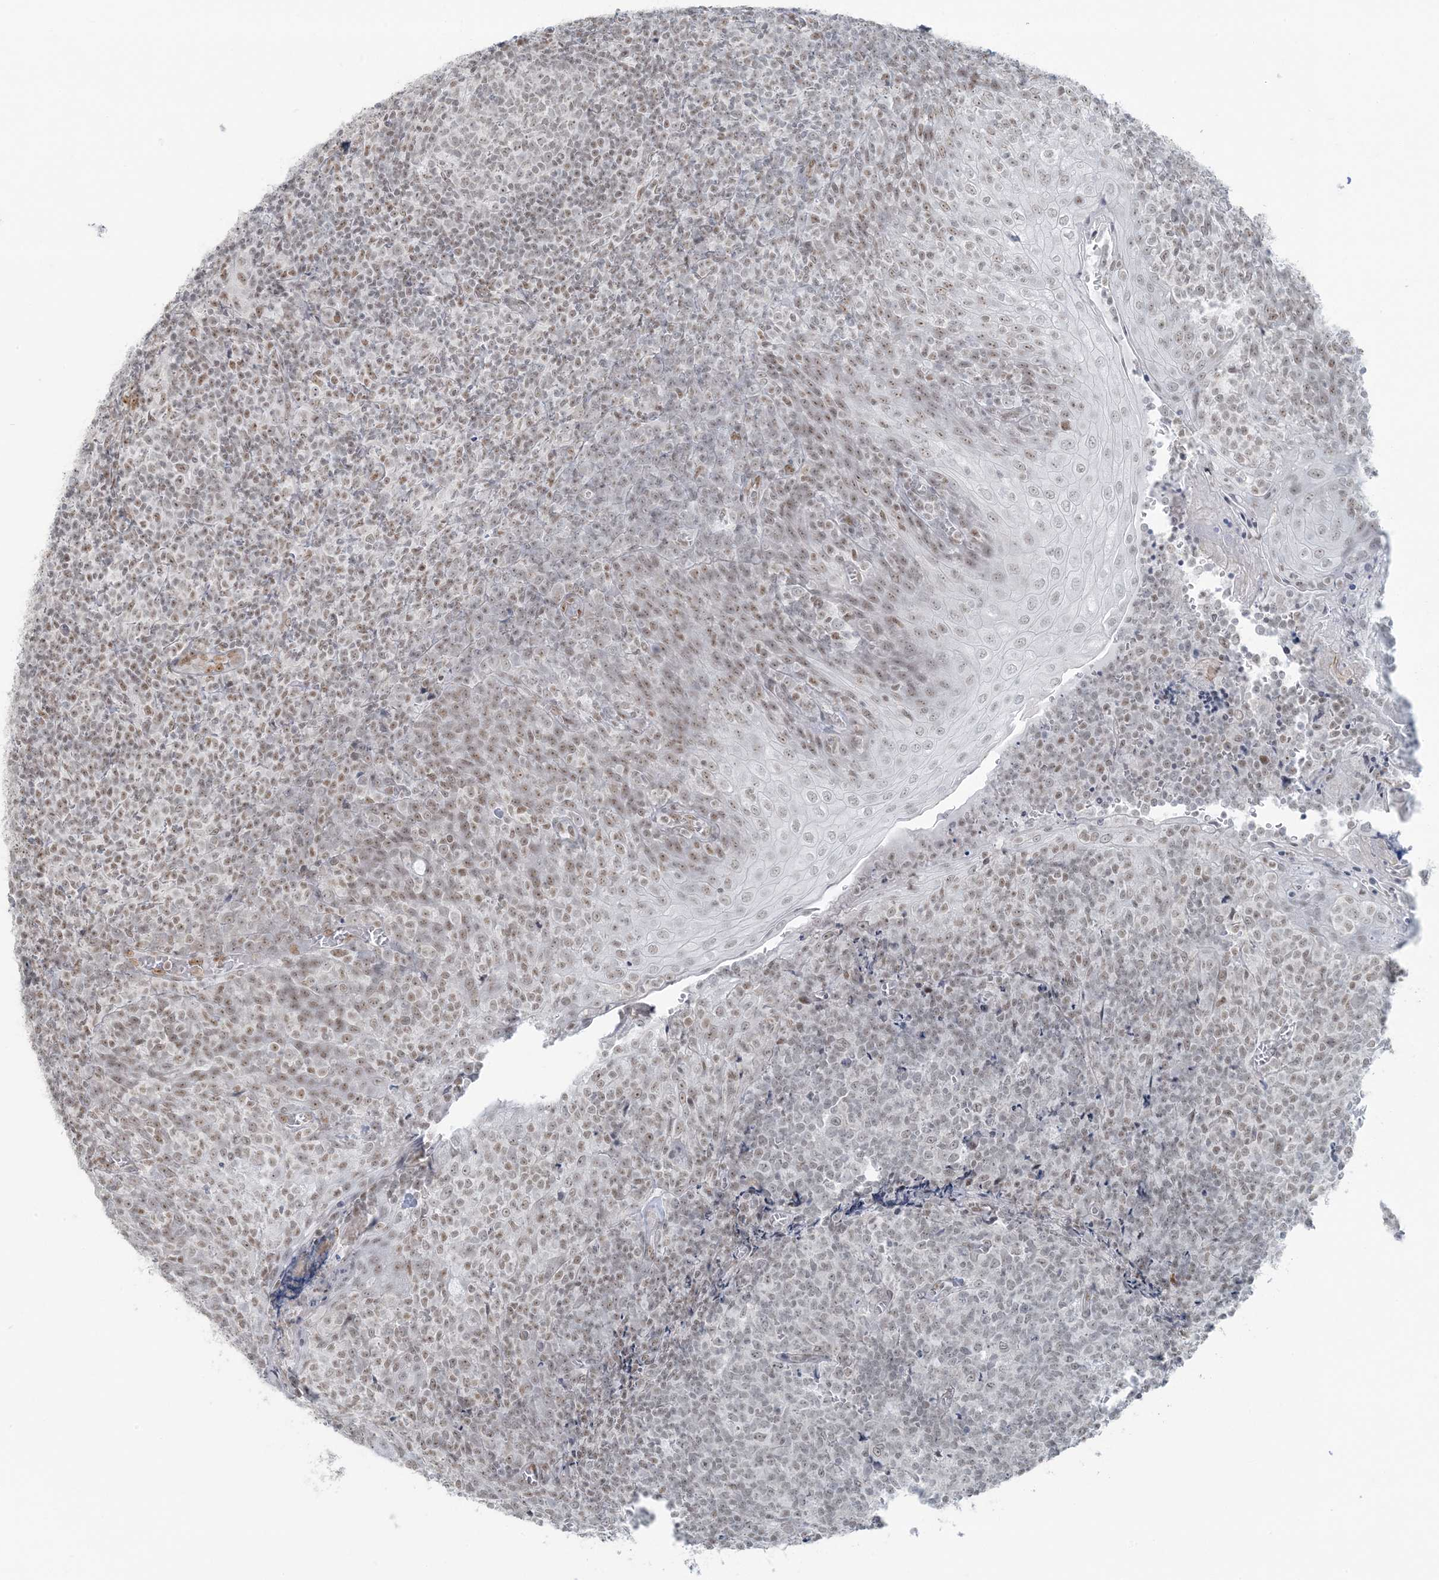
{"staining": {"intensity": "negative", "quantity": "none", "location": "none"}, "tissue": "tonsil", "cell_type": "Germinal center cells", "image_type": "normal", "snomed": [{"axis": "morphology", "description": "Normal tissue, NOS"}, {"axis": "topography", "description": "Tonsil"}], "caption": "Immunohistochemistry of normal human tonsil reveals no expression in germinal center cells. The staining is performed using DAB (3,3'-diaminobenzidine) brown chromogen with nuclei counter-stained in using hematoxylin.", "gene": "ZNF787", "patient": {"sex": "female", "age": 19}}